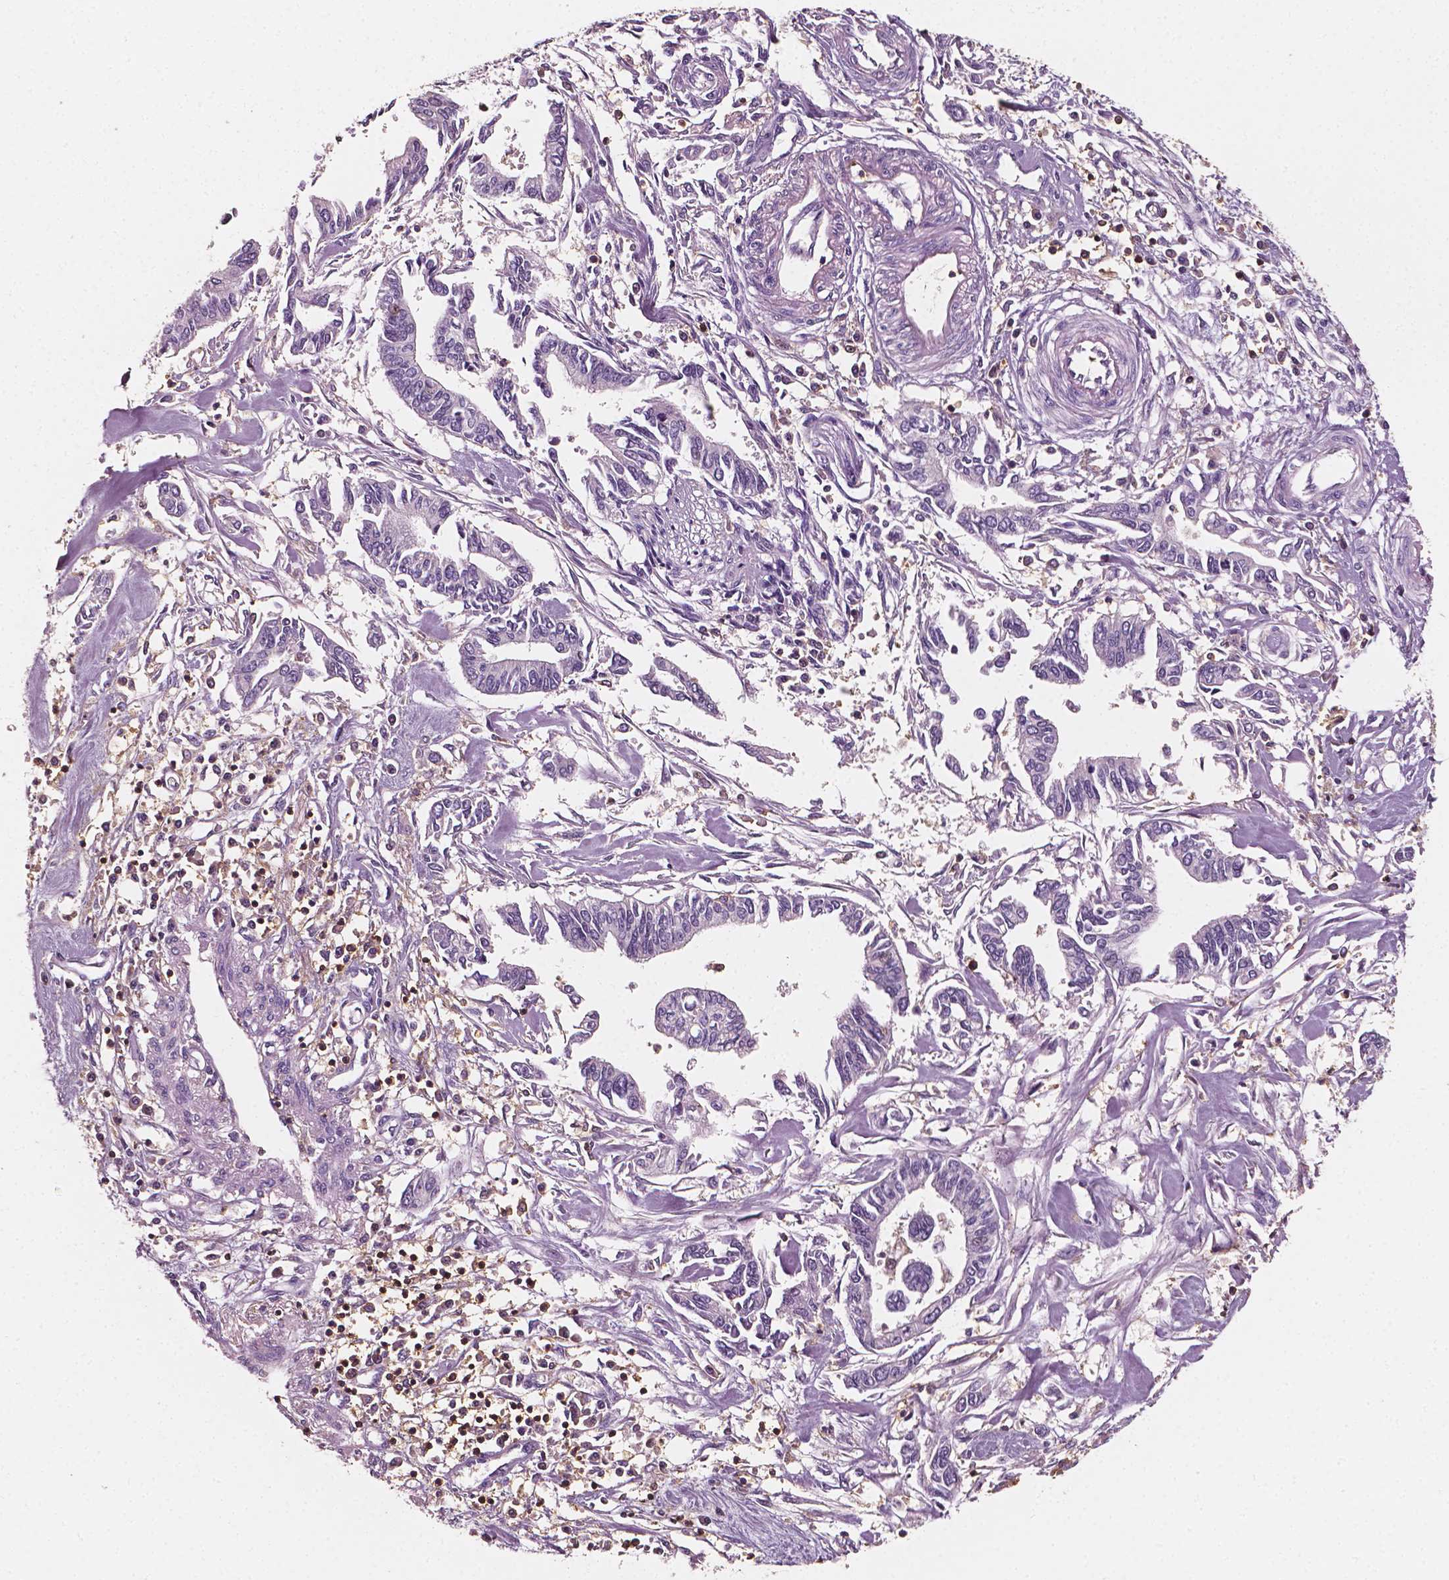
{"staining": {"intensity": "negative", "quantity": "none", "location": "none"}, "tissue": "pancreatic cancer", "cell_type": "Tumor cells", "image_type": "cancer", "snomed": [{"axis": "morphology", "description": "Adenocarcinoma, NOS"}, {"axis": "topography", "description": "Pancreas"}], "caption": "Immunohistochemistry (IHC) micrograph of human pancreatic cancer stained for a protein (brown), which shows no positivity in tumor cells. (DAB IHC, high magnification).", "gene": "PTPRC", "patient": {"sex": "male", "age": 60}}